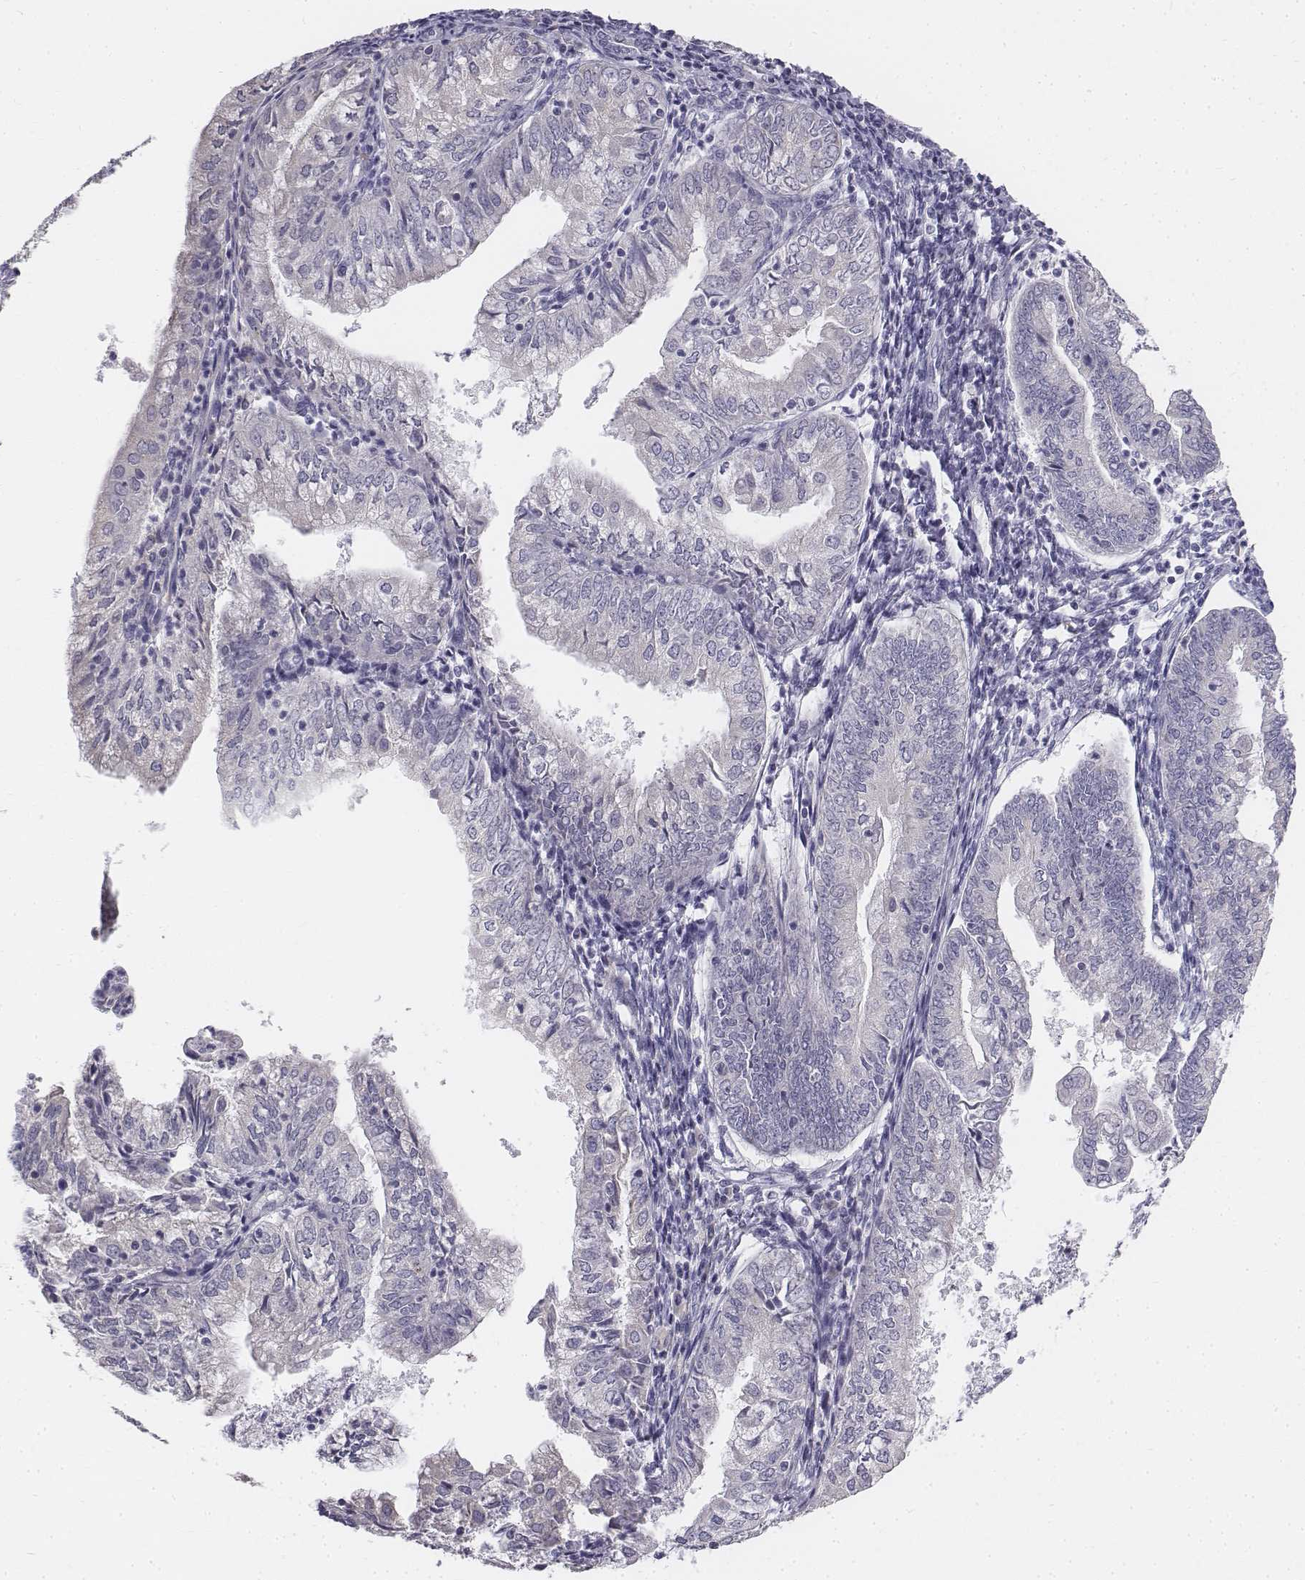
{"staining": {"intensity": "negative", "quantity": "none", "location": "none"}, "tissue": "endometrial cancer", "cell_type": "Tumor cells", "image_type": "cancer", "snomed": [{"axis": "morphology", "description": "Adenocarcinoma, NOS"}, {"axis": "topography", "description": "Endometrium"}], "caption": "Immunohistochemistry (IHC) histopathology image of neoplastic tissue: endometrial adenocarcinoma stained with DAB reveals no significant protein staining in tumor cells.", "gene": "PENK", "patient": {"sex": "female", "age": 55}}